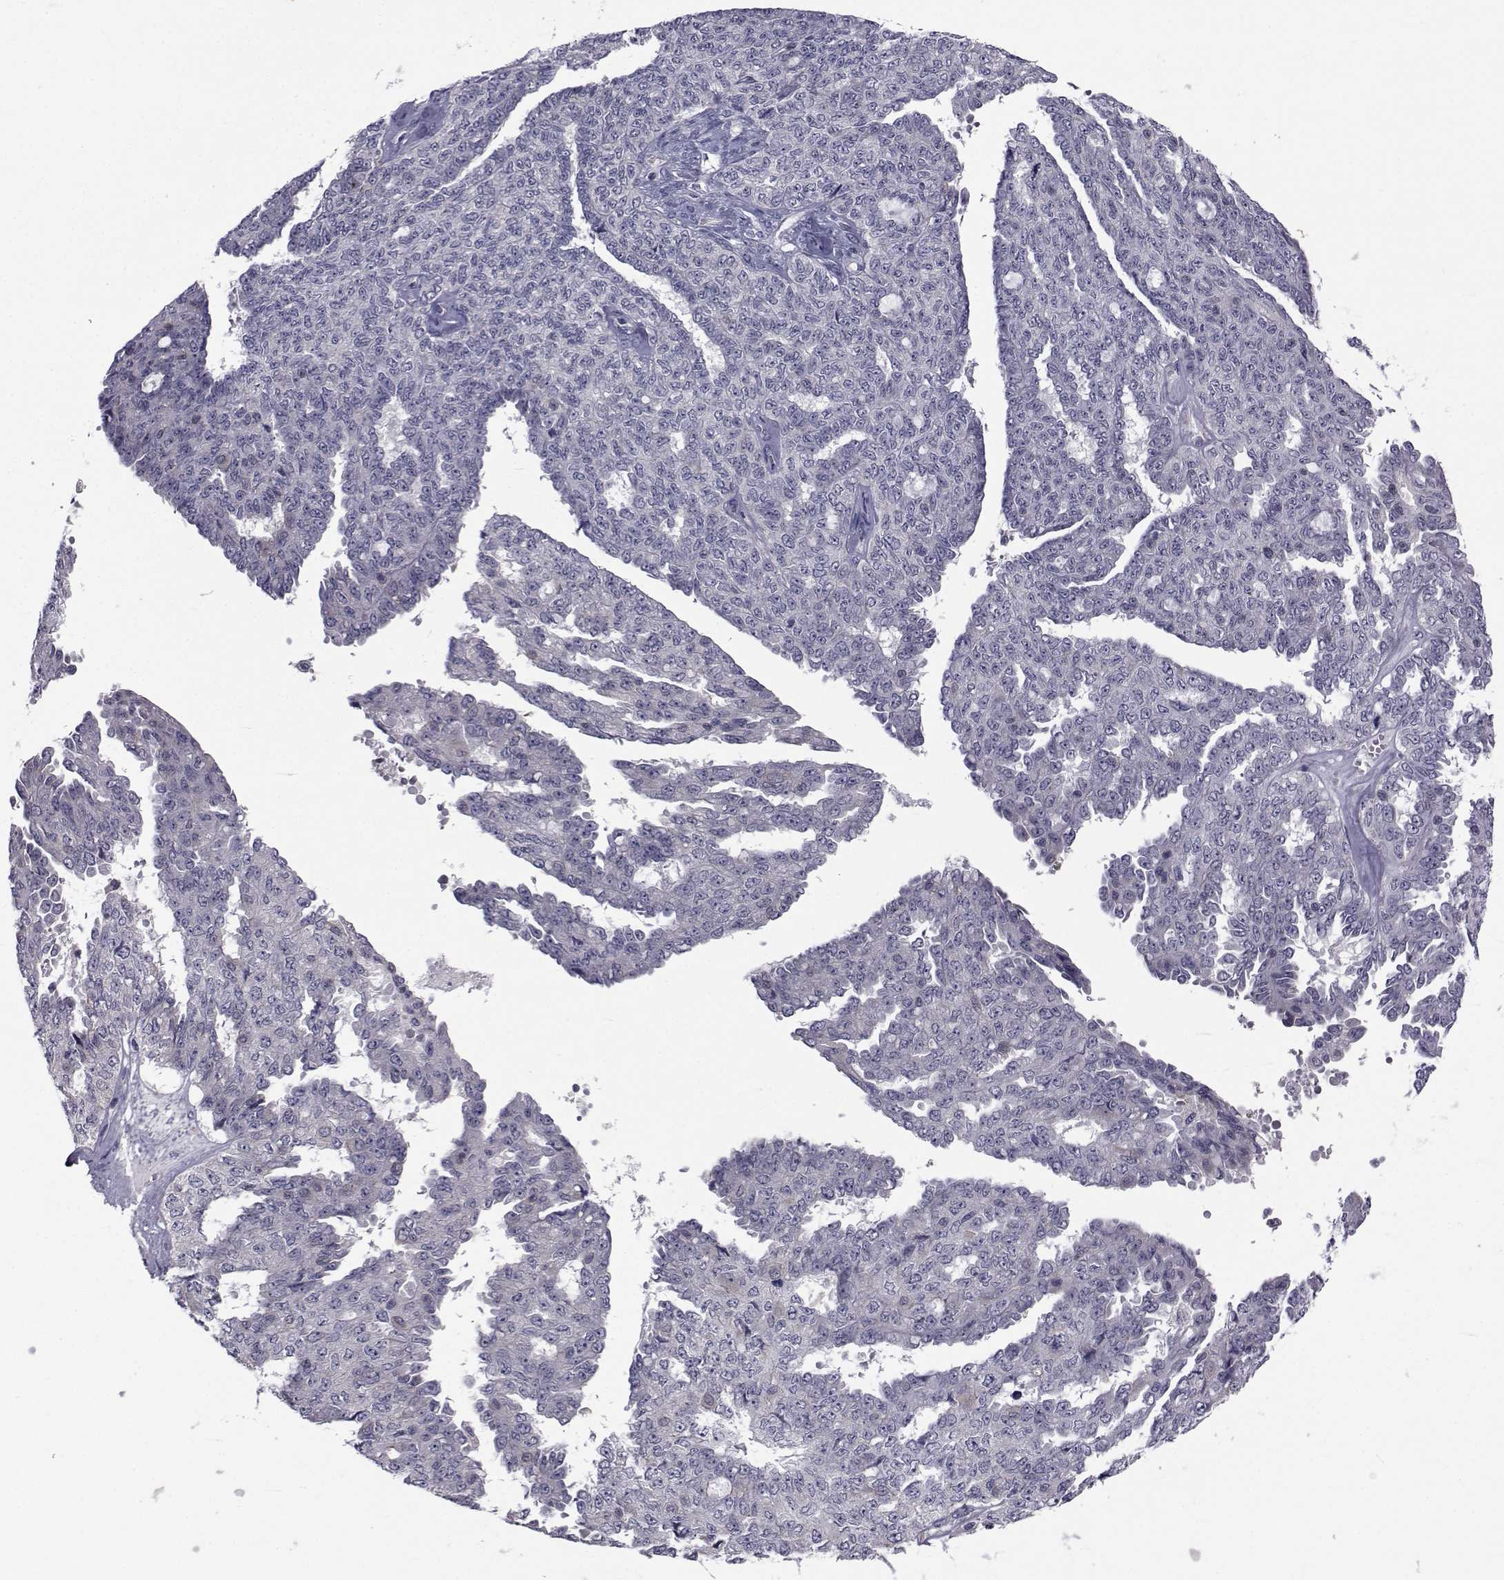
{"staining": {"intensity": "negative", "quantity": "none", "location": "none"}, "tissue": "ovarian cancer", "cell_type": "Tumor cells", "image_type": "cancer", "snomed": [{"axis": "morphology", "description": "Cystadenocarcinoma, serous, NOS"}, {"axis": "topography", "description": "Ovary"}], "caption": "Immunohistochemistry histopathology image of neoplastic tissue: human serous cystadenocarcinoma (ovarian) stained with DAB (3,3'-diaminobenzidine) reveals no significant protein expression in tumor cells.", "gene": "SLC30A10", "patient": {"sex": "female", "age": 71}}